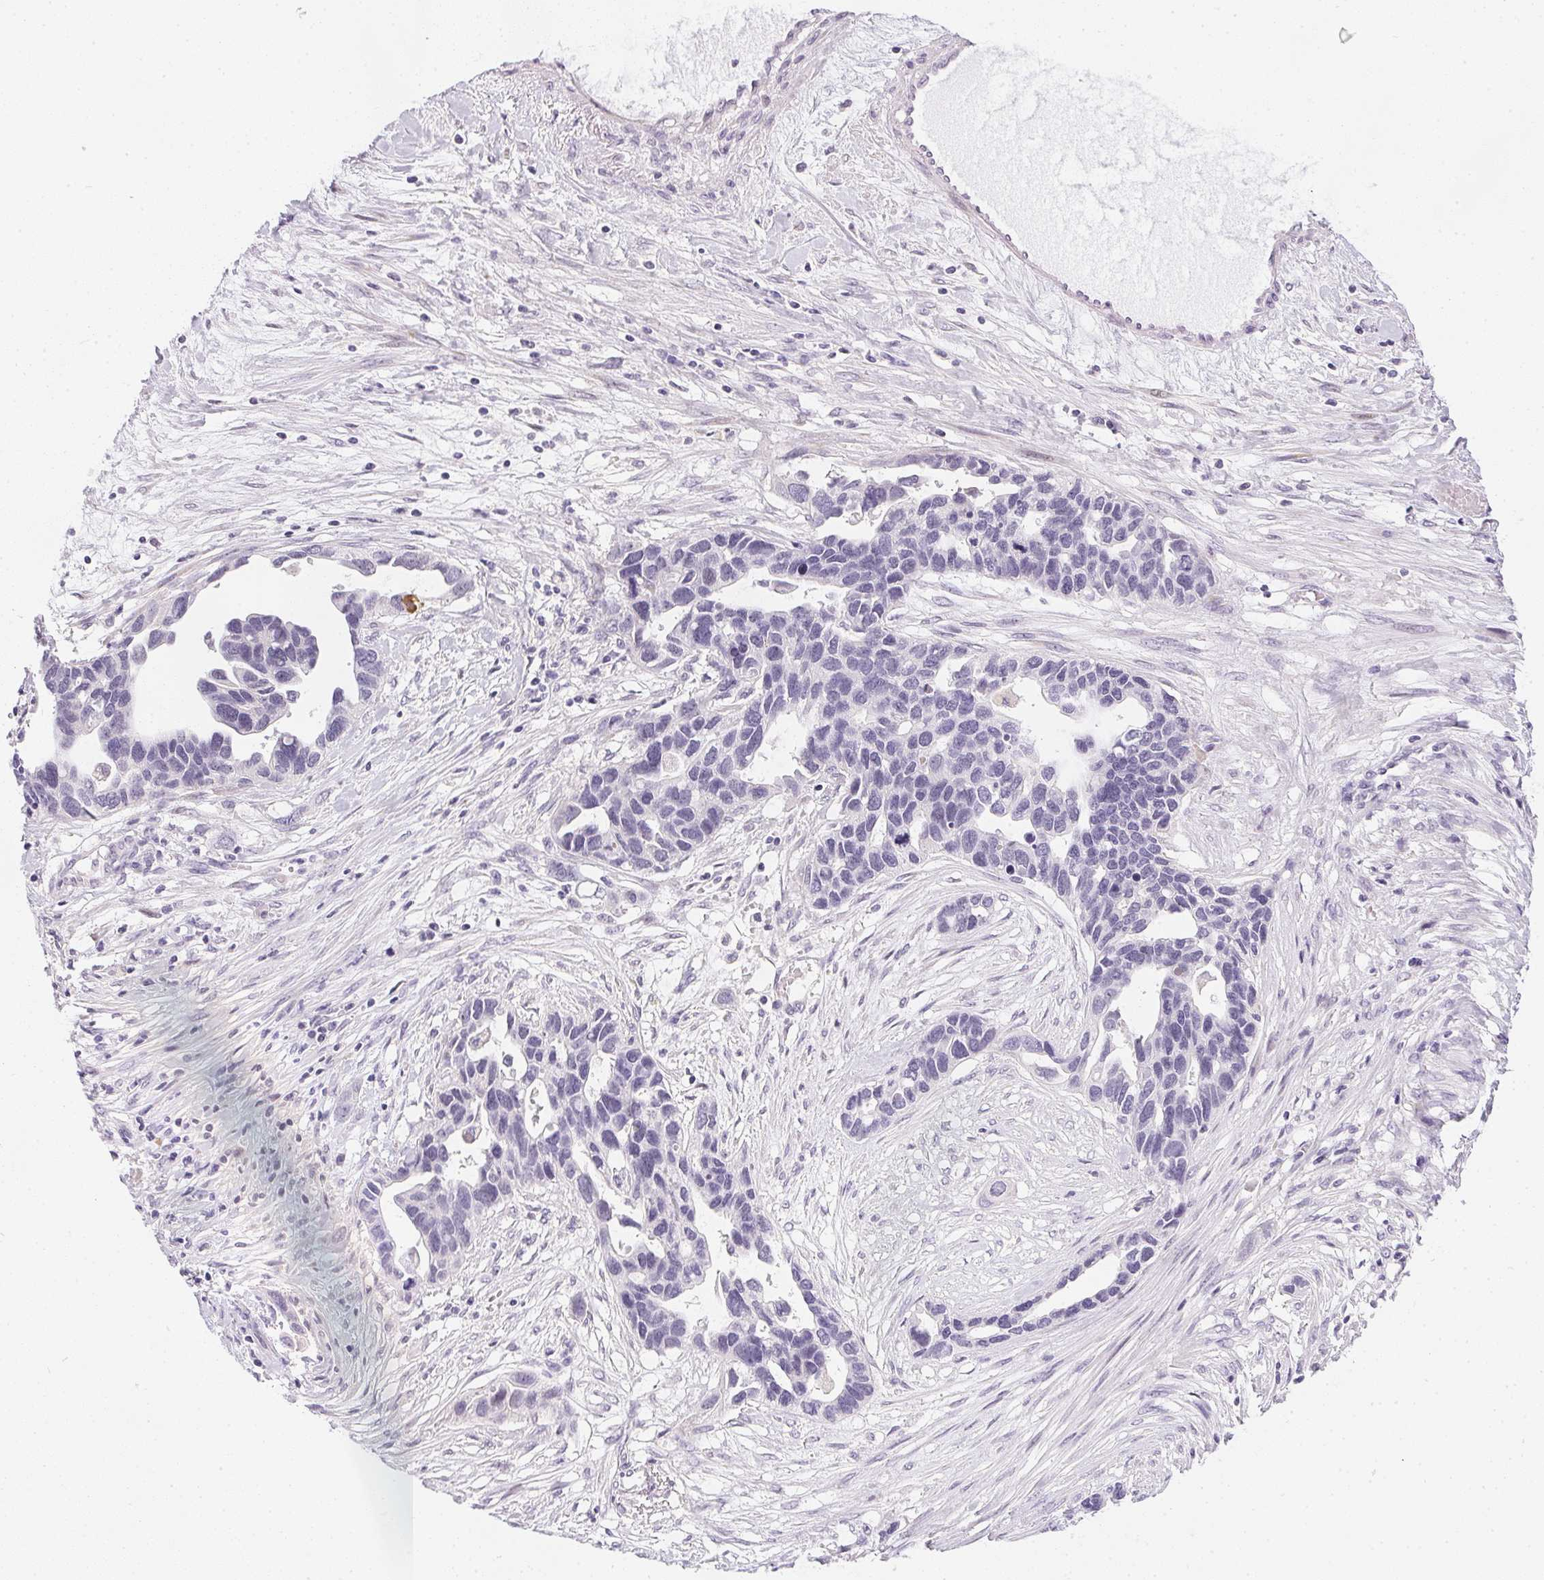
{"staining": {"intensity": "negative", "quantity": "none", "location": "none"}, "tissue": "ovarian cancer", "cell_type": "Tumor cells", "image_type": "cancer", "snomed": [{"axis": "morphology", "description": "Cystadenocarcinoma, serous, NOS"}, {"axis": "topography", "description": "Ovary"}], "caption": "Photomicrograph shows no significant protein positivity in tumor cells of ovarian serous cystadenocarcinoma.", "gene": "GSDMC", "patient": {"sex": "female", "age": 54}}